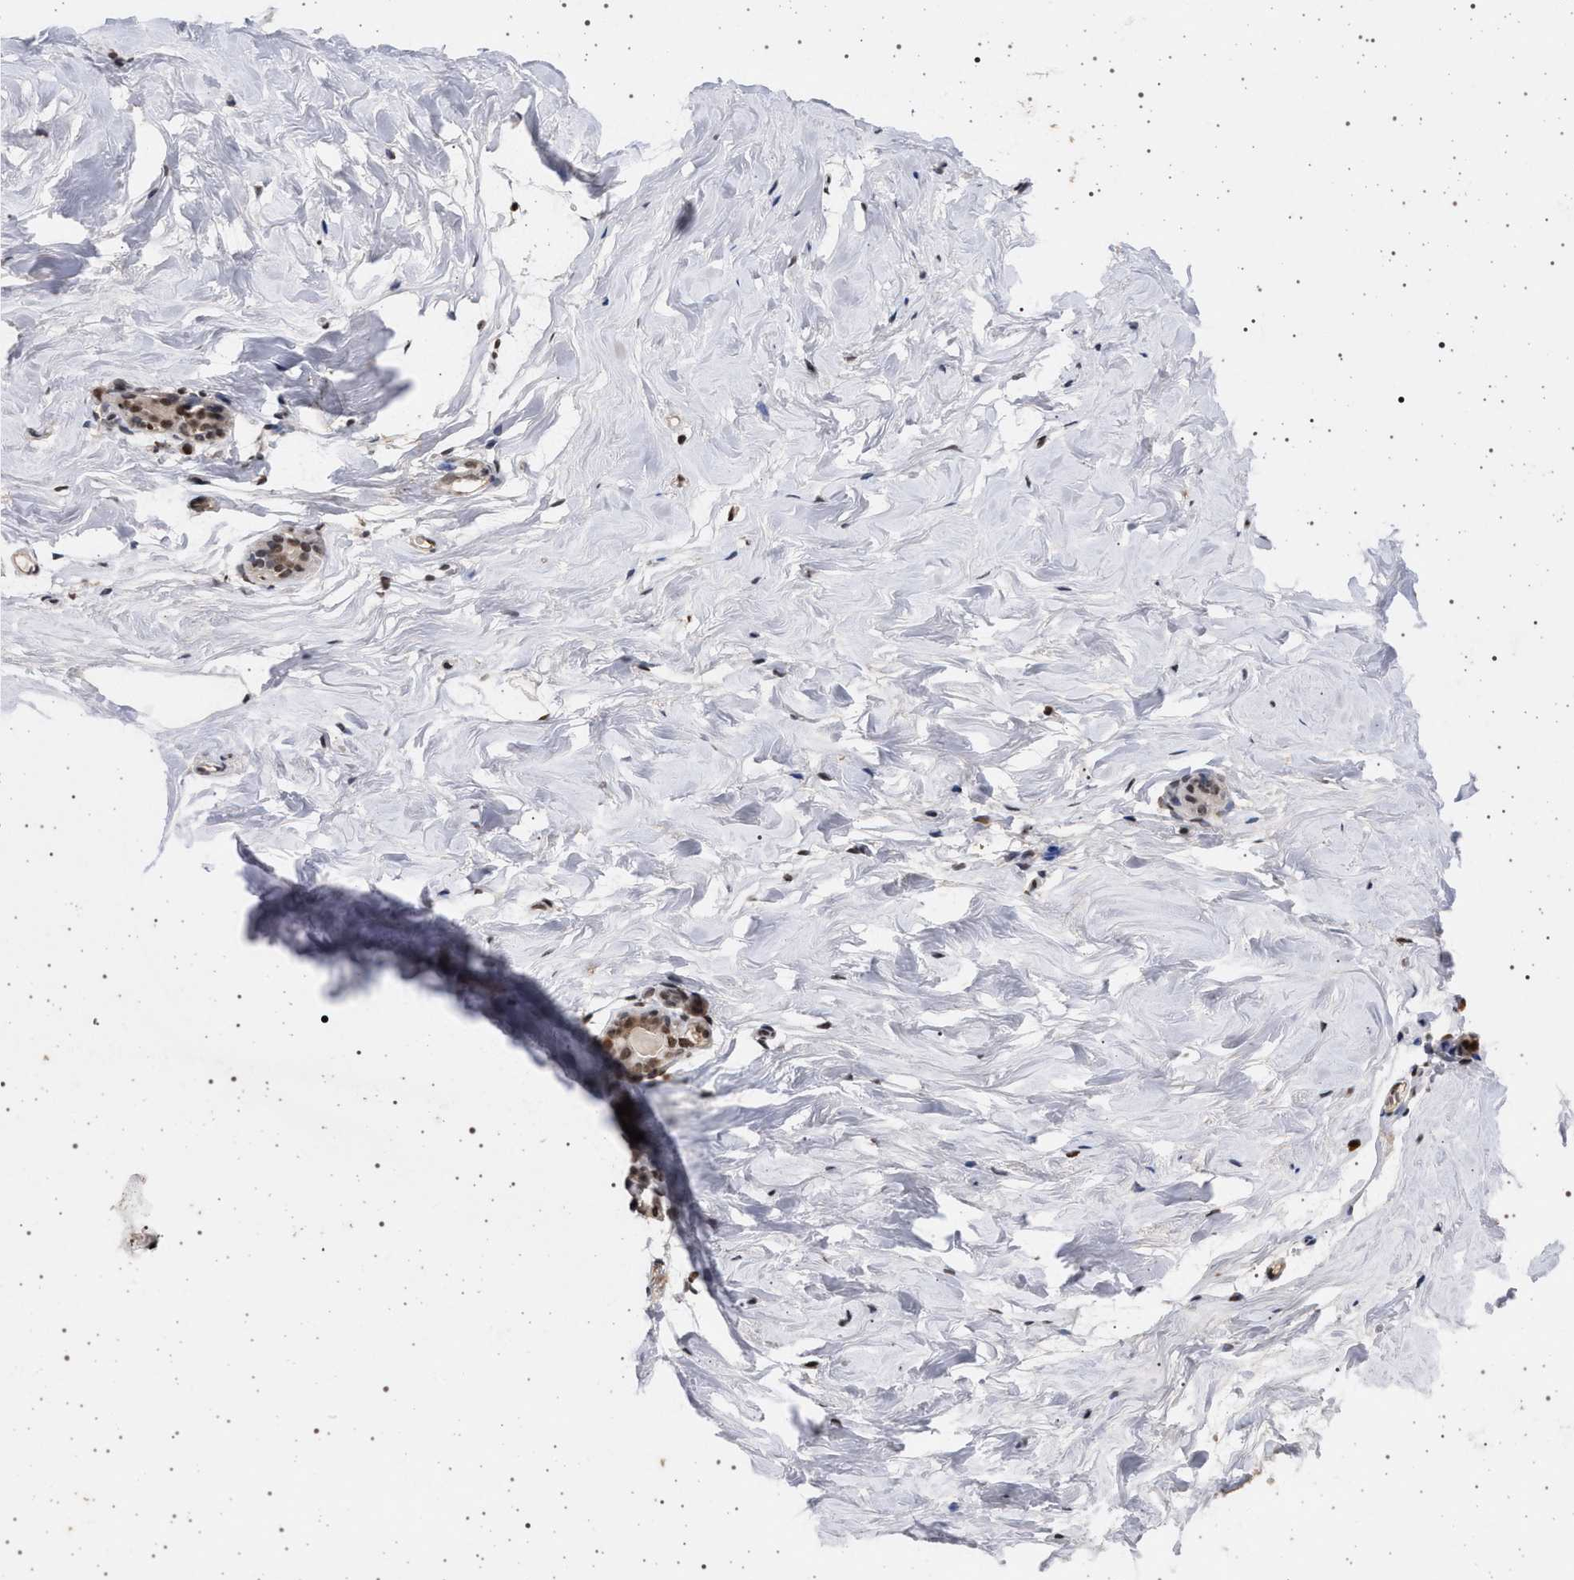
{"staining": {"intensity": "moderate", "quantity": ">75%", "location": "nuclear"}, "tissue": "breast", "cell_type": "Adipocytes", "image_type": "normal", "snomed": [{"axis": "morphology", "description": "Normal tissue, NOS"}, {"axis": "topography", "description": "Breast"}], "caption": "High-power microscopy captured an immunohistochemistry (IHC) photomicrograph of benign breast, revealing moderate nuclear staining in about >75% of adipocytes.", "gene": "PHF12", "patient": {"sex": "female", "age": 62}}